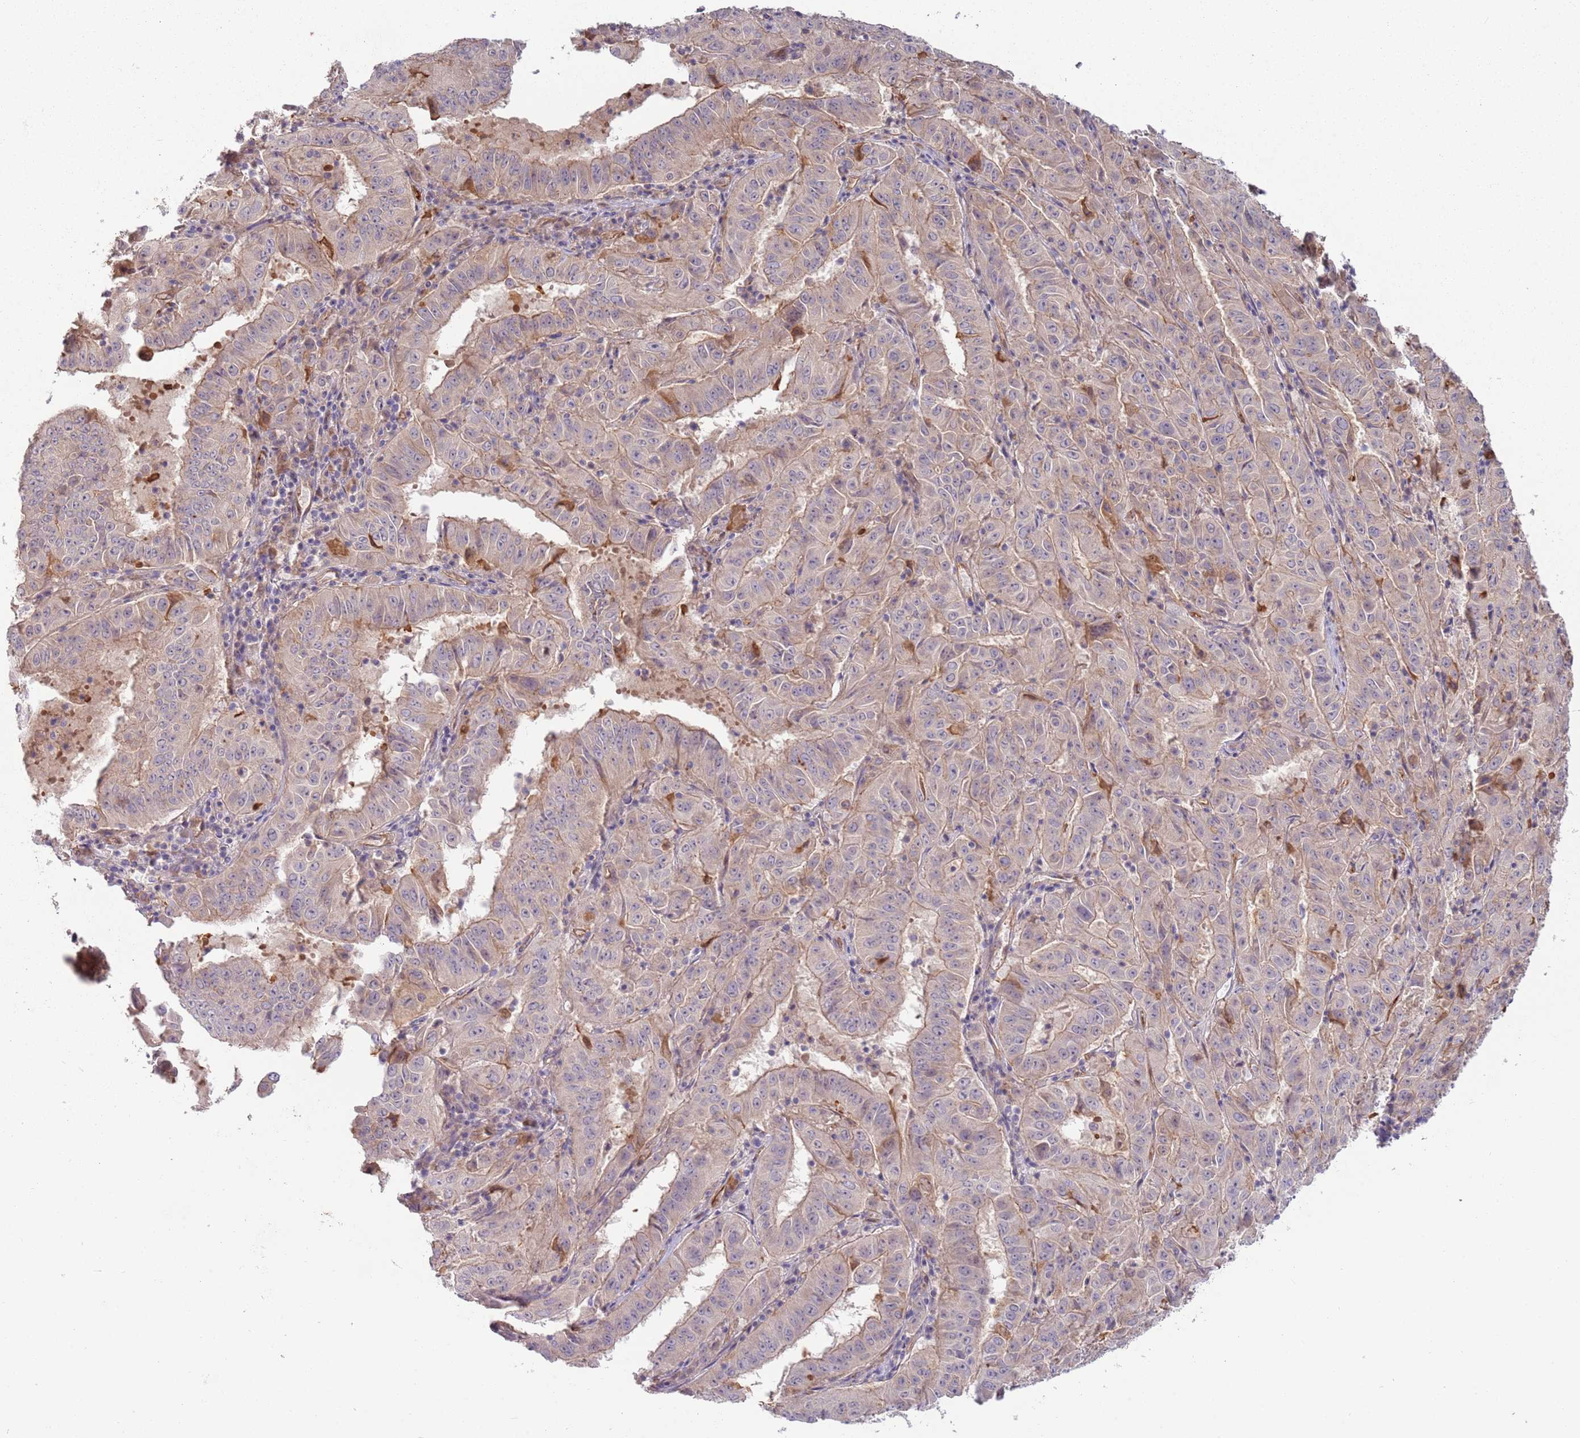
{"staining": {"intensity": "weak", "quantity": "25%-75%", "location": "cytoplasmic/membranous"}, "tissue": "pancreatic cancer", "cell_type": "Tumor cells", "image_type": "cancer", "snomed": [{"axis": "morphology", "description": "Adenocarcinoma, NOS"}, {"axis": "topography", "description": "Pancreas"}], "caption": "This photomicrograph demonstrates IHC staining of human pancreatic adenocarcinoma, with low weak cytoplasmic/membranous expression in about 25%-75% of tumor cells.", "gene": "SAV1", "patient": {"sex": "male", "age": 63}}